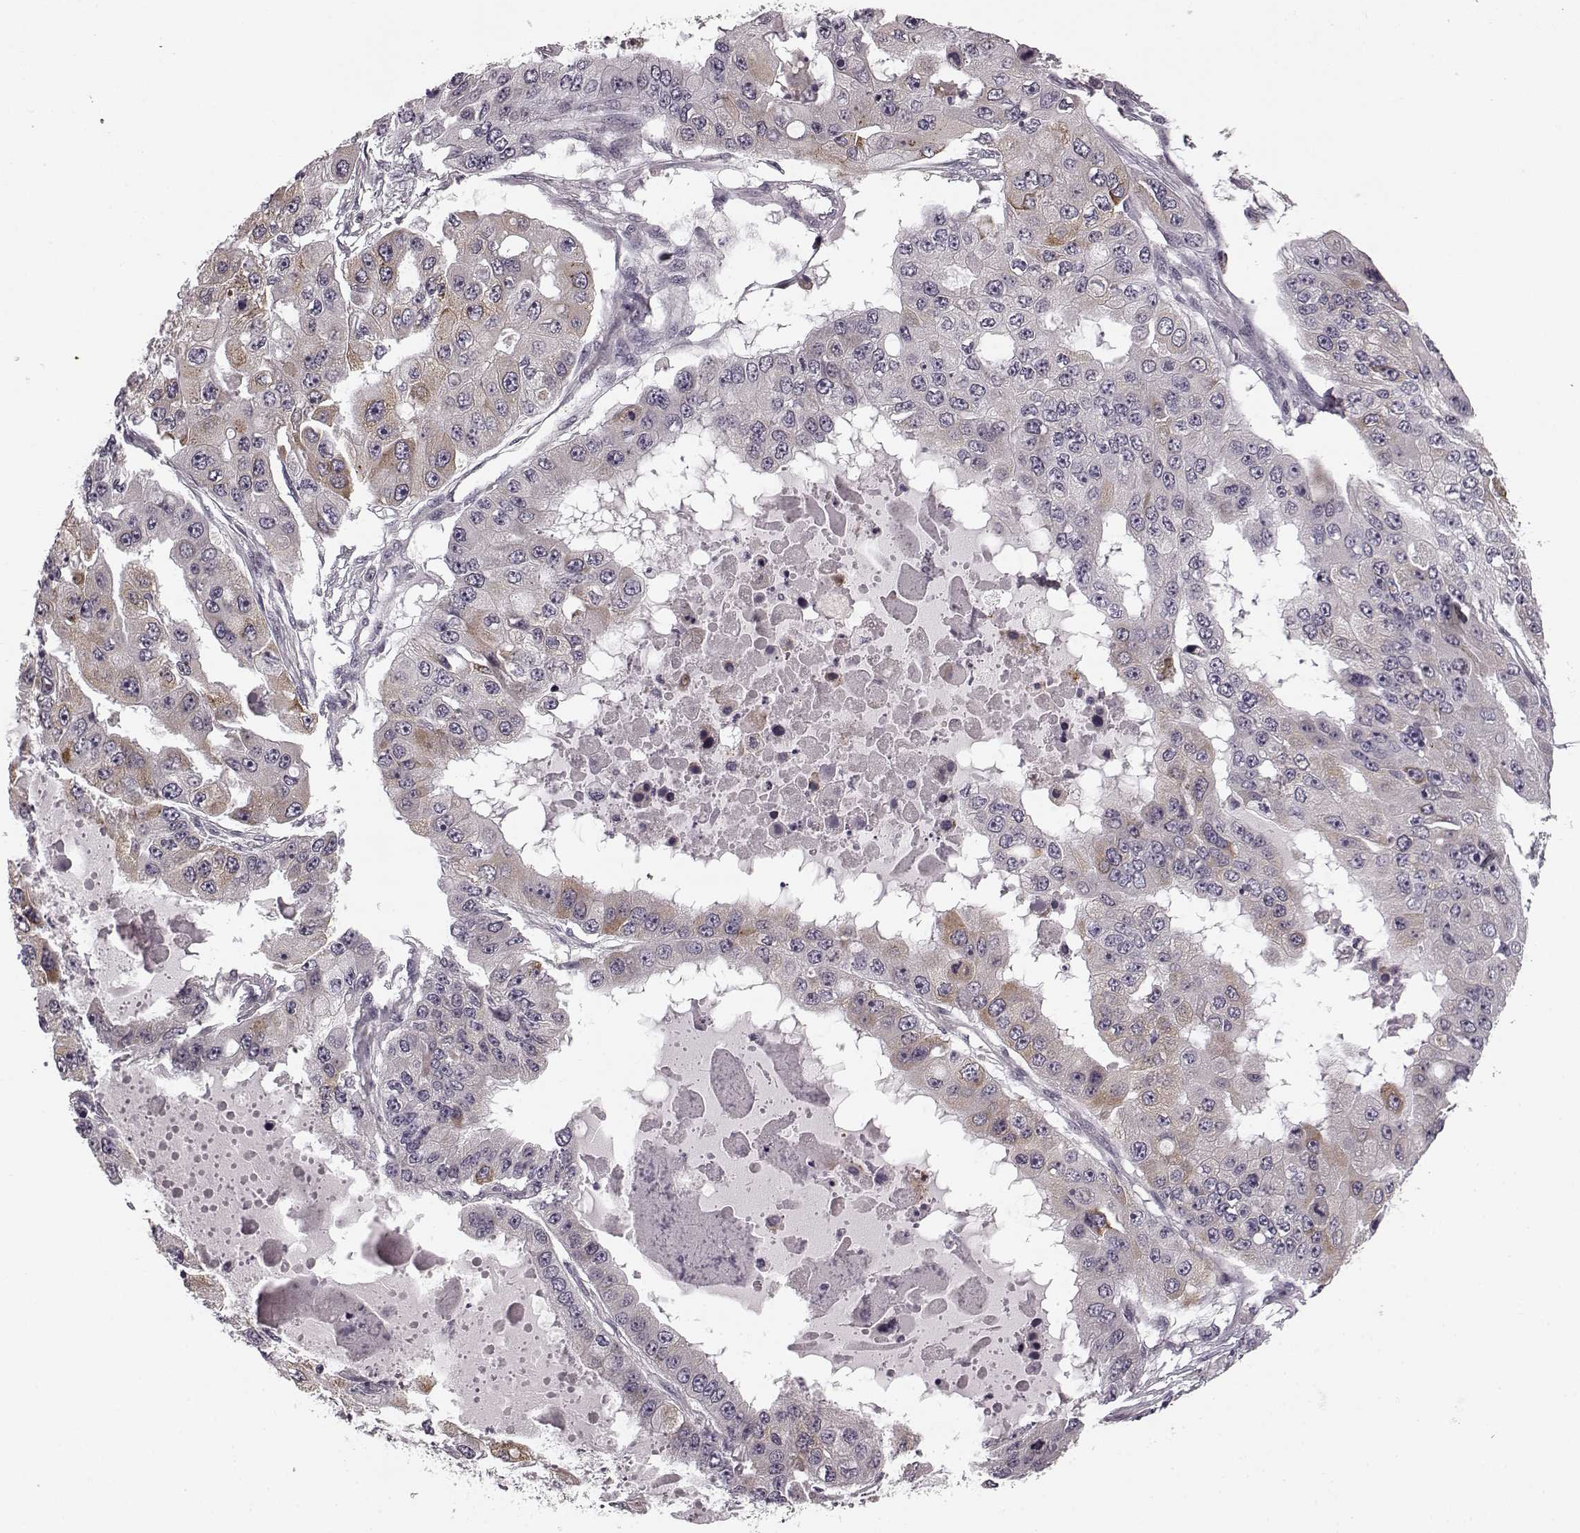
{"staining": {"intensity": "weak", "quantity": "<25%", "location": "cytoplasmic/membranous"}, "tissue": "ovarian cancer", "cell_type": "Tumor cells", "image_type": "cancer", "snomed": [{"axis": "morphology", "description": "Cystadenocarcinoma, serous, NOS"}, {"axis": "topography", "description": "Ovary"}], "caption": "The image demonstrates no significant positivity in tumor cells of ovarian cancer (serous cystadenocarcinoma).", "gene": "FAM234B", "patient": {"sex": "female", "age": 56}}